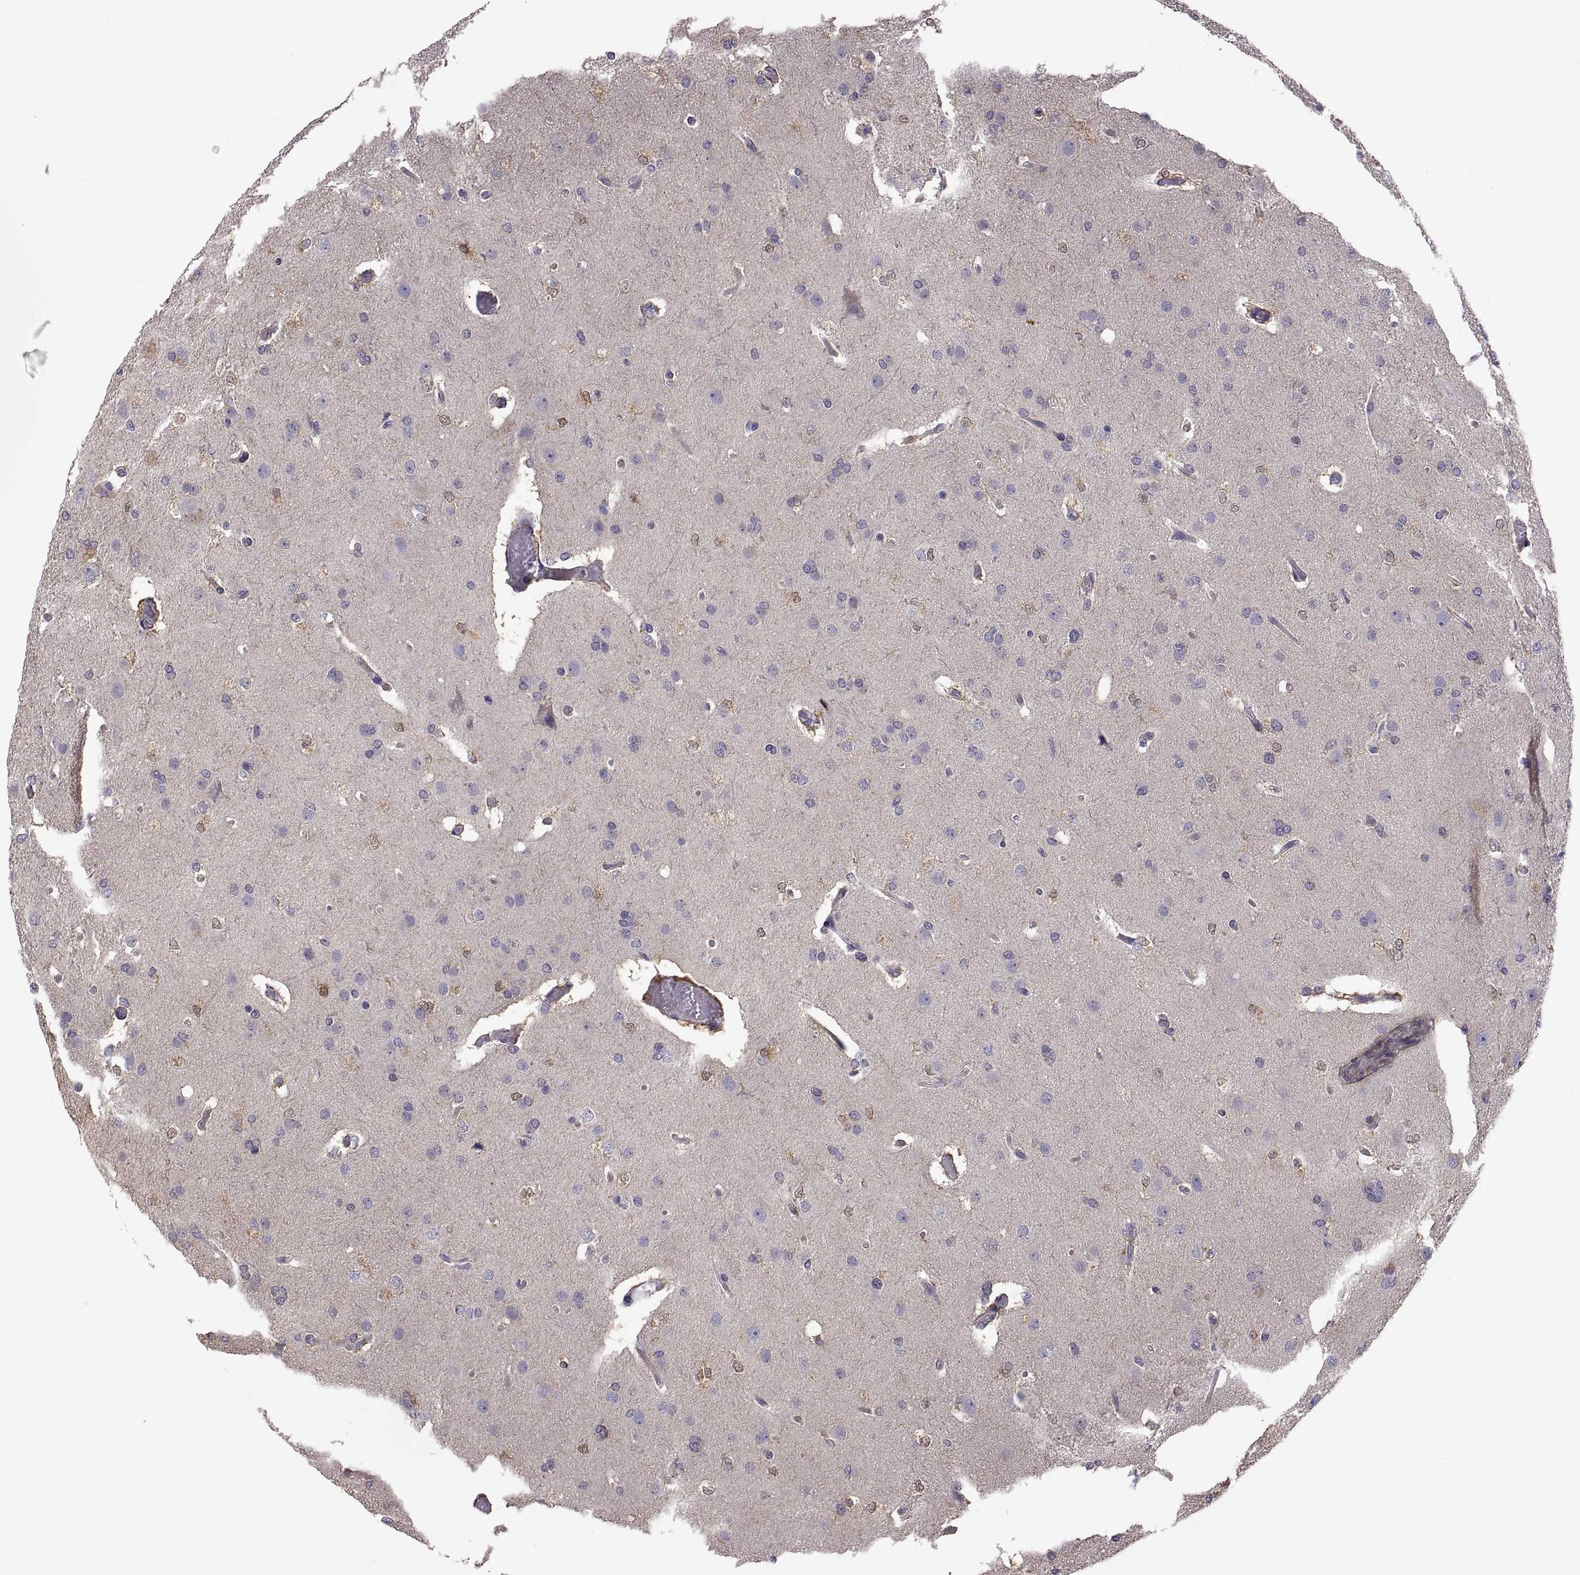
{"staining": {"intensity": "negative", "quantity": "none", "location": "none"}, "tissue": "glioma", "cell_type": "Tumor cells", "image_type": "cancer", "snomed": [{"axis": "morphology", "description": "Glioma, malignant, High grade"}, {"axis": "topography", "description": "Brain"}], "caption": "Immunohistochemistry histopathology image of glioma stained for a protein (brown), which displays no expression in tumor cells.", "gene": "FGF9", "patient": {"sex": "male", "age": 68}}